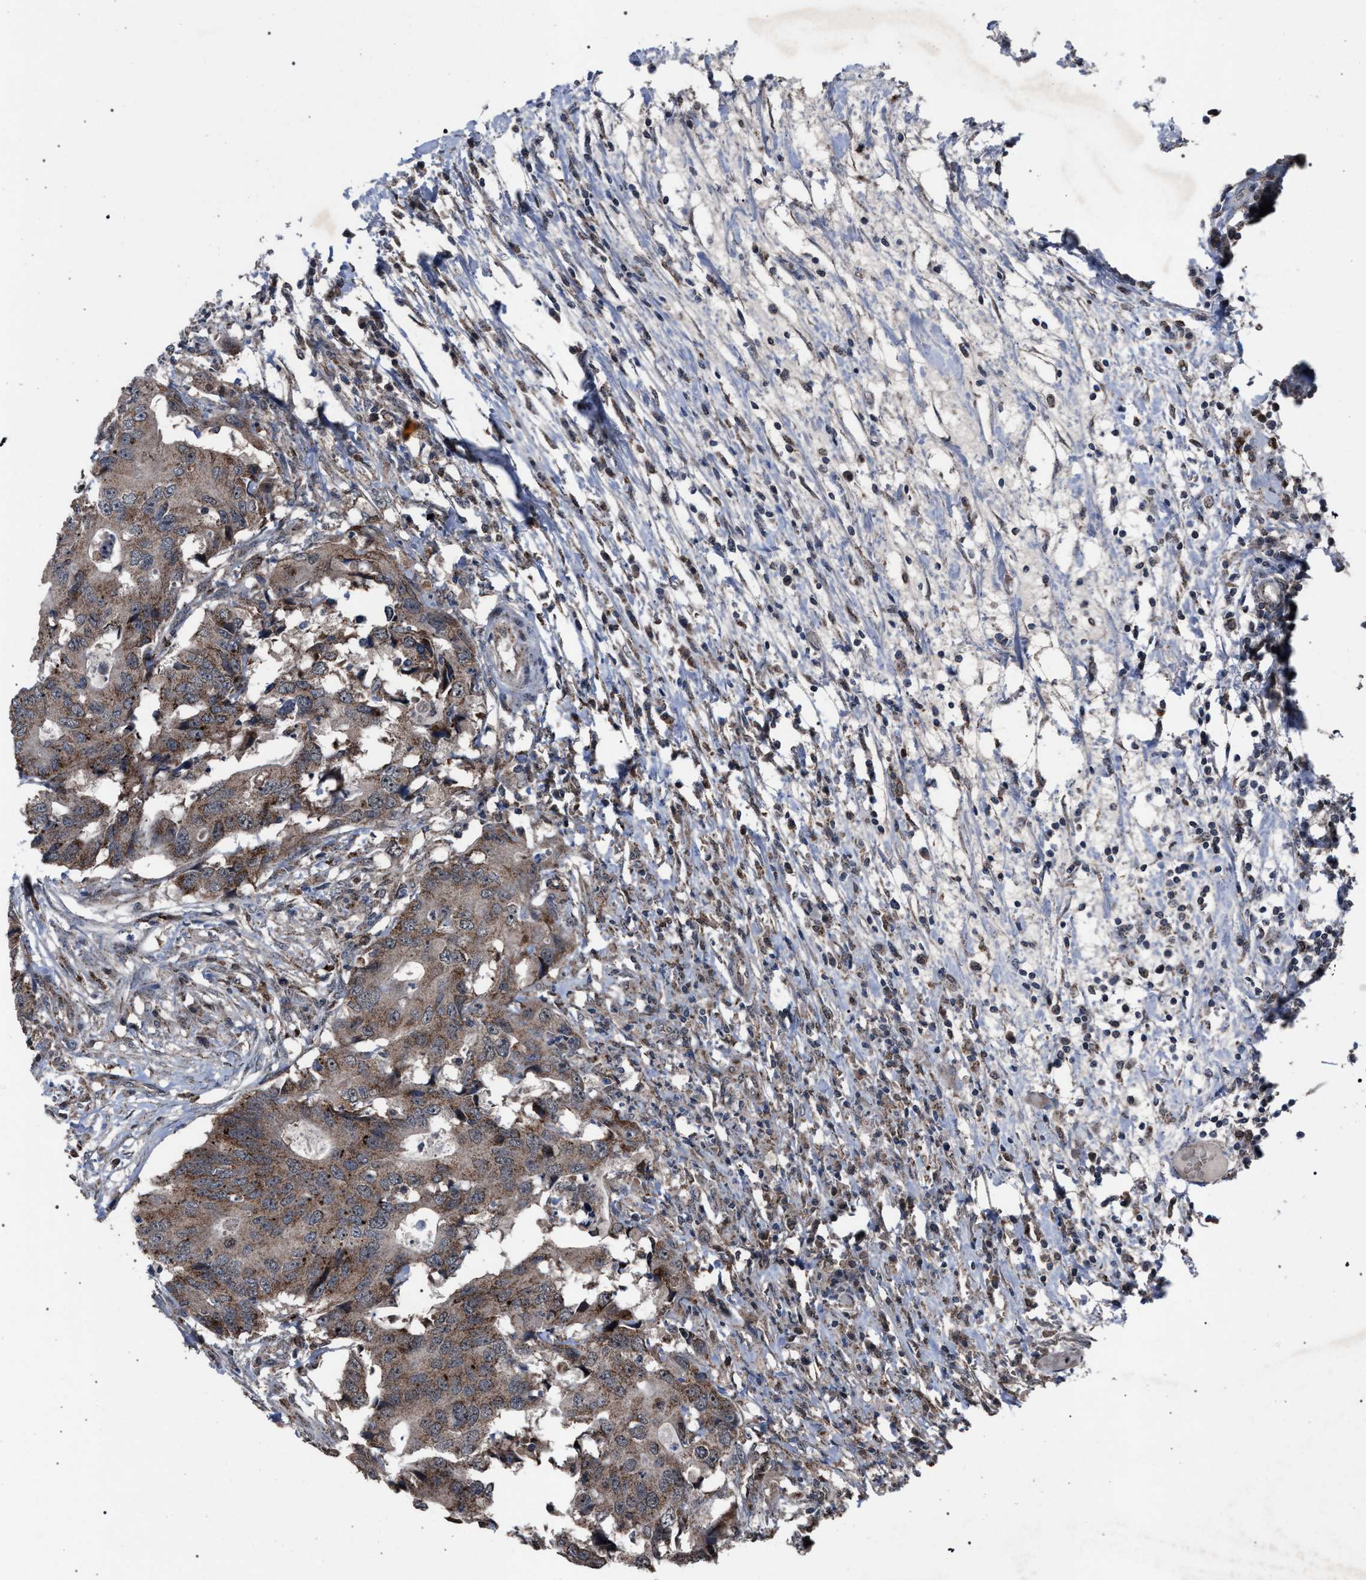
{"staining": {"intensity": "moderate", "quantity": ">75%", "location": "cytoplasmic/membranous"}, "tissue": "colorectal cancer", "cell_type": "Tumor cells", "image_type": "cancer", "snomed": [{"axis": "morphology", "description": "Adenocarcinoma, NOS"}, {"axis": "topography", "description": "Colon"}], "caption": "High-magnification brightfield microscopy of colorectal cancer stained with DAB (brown) and counterstained with hematoxylin (blue). tumor cells exhibit moderate cytoplasmic/membranous positivity is identified in approximately>75% of cells.", "gene": "HSD17B4", "patient": {"sex": "male", "age": 71}}